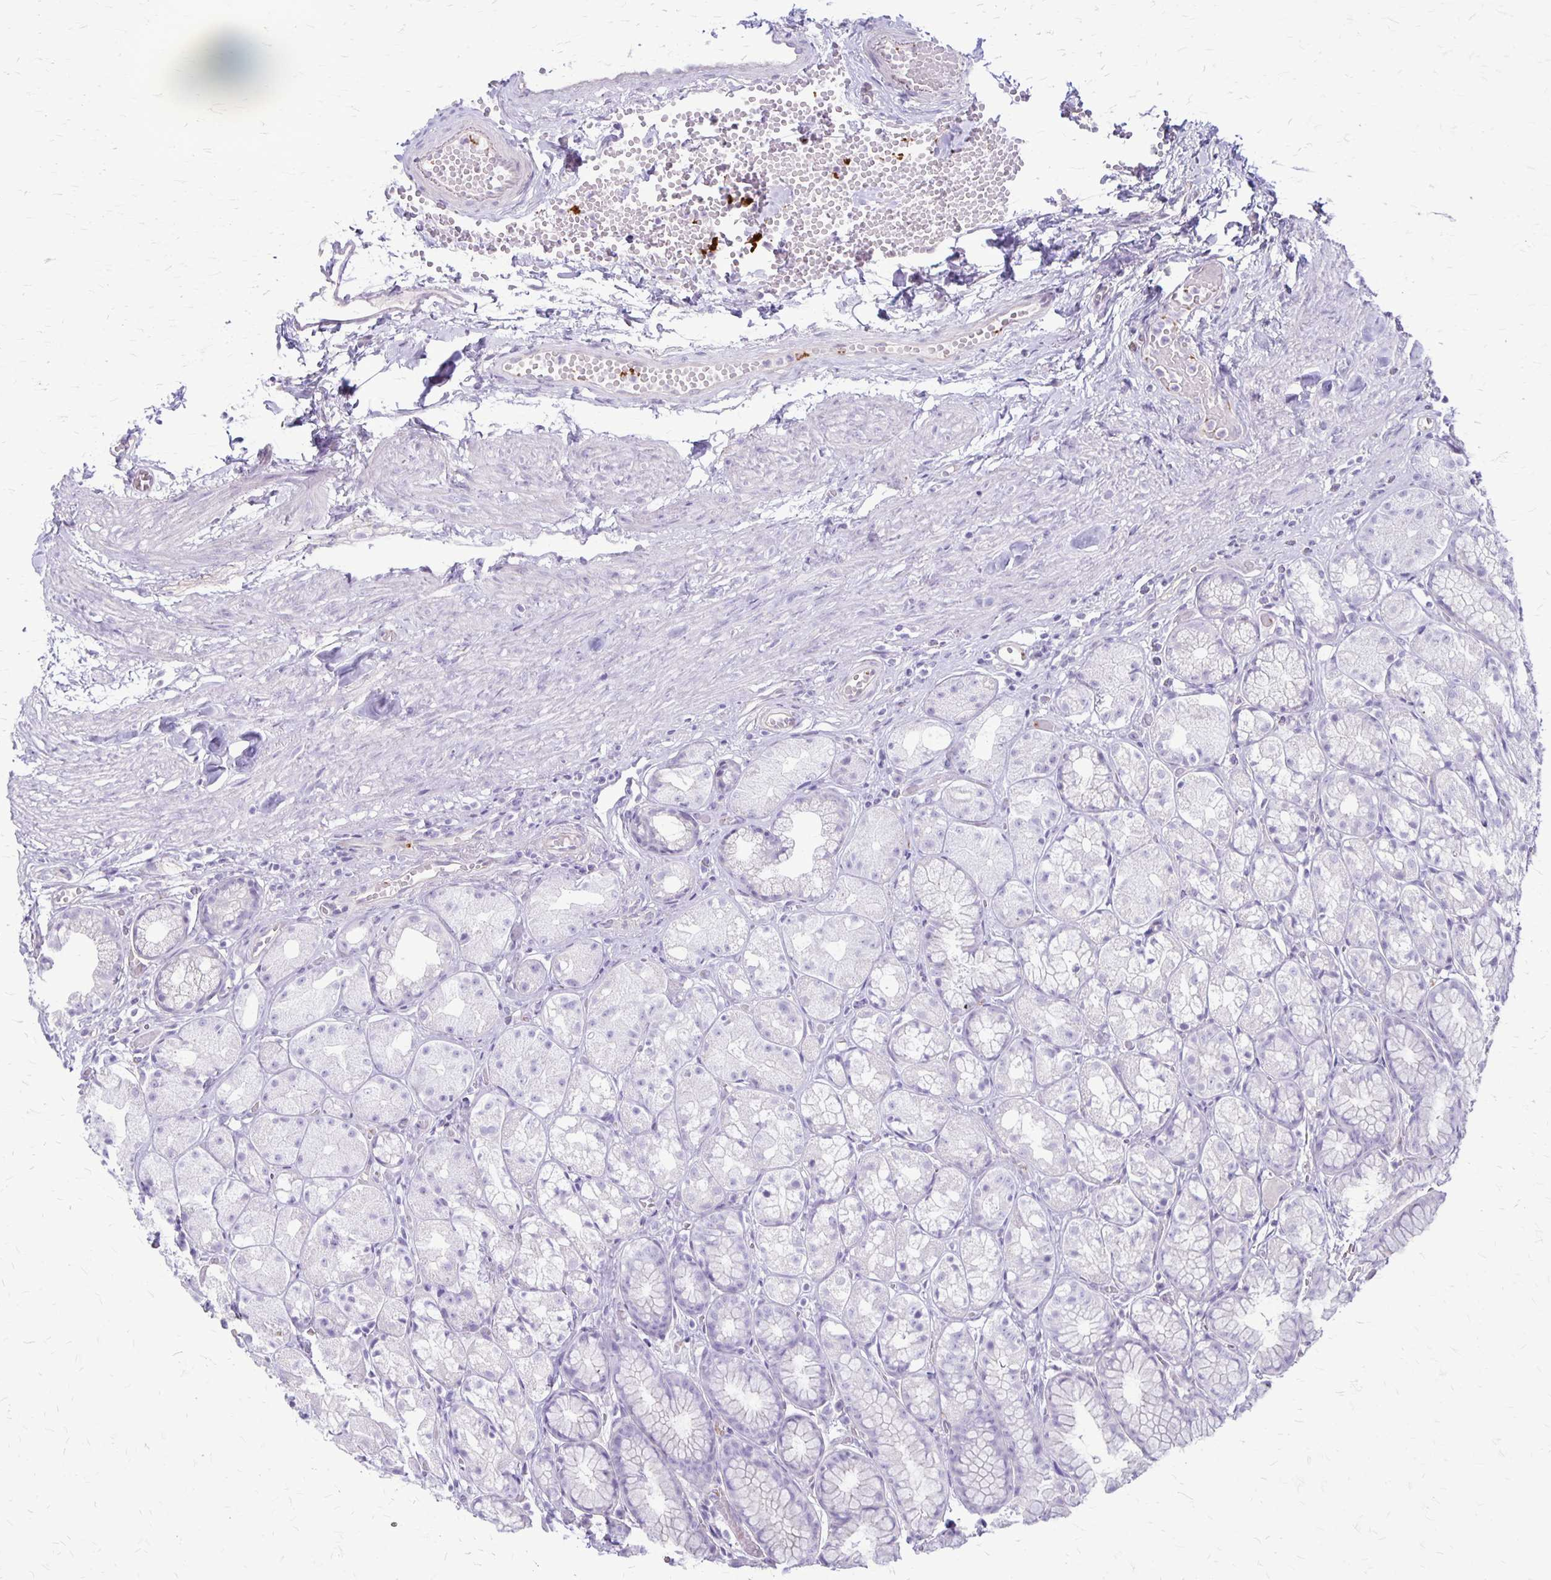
{"staining": {"intensity": "negative", "quantity": "none", "location": "none"}, "tissue": "stomach", "cell_type": "Glandular cells", "image_type": "normal", "snomed": [{"axis": "morphology", "description": "Normal tissue, NOS"}, {"axis": "topography", "description": "Stomach"}], "caption": "Immunohistochemistry of unremarkable human stomach reveals no staining in glandular cells.", "gene": "GP9", "patient": {"sex": "male", "age": 70}}